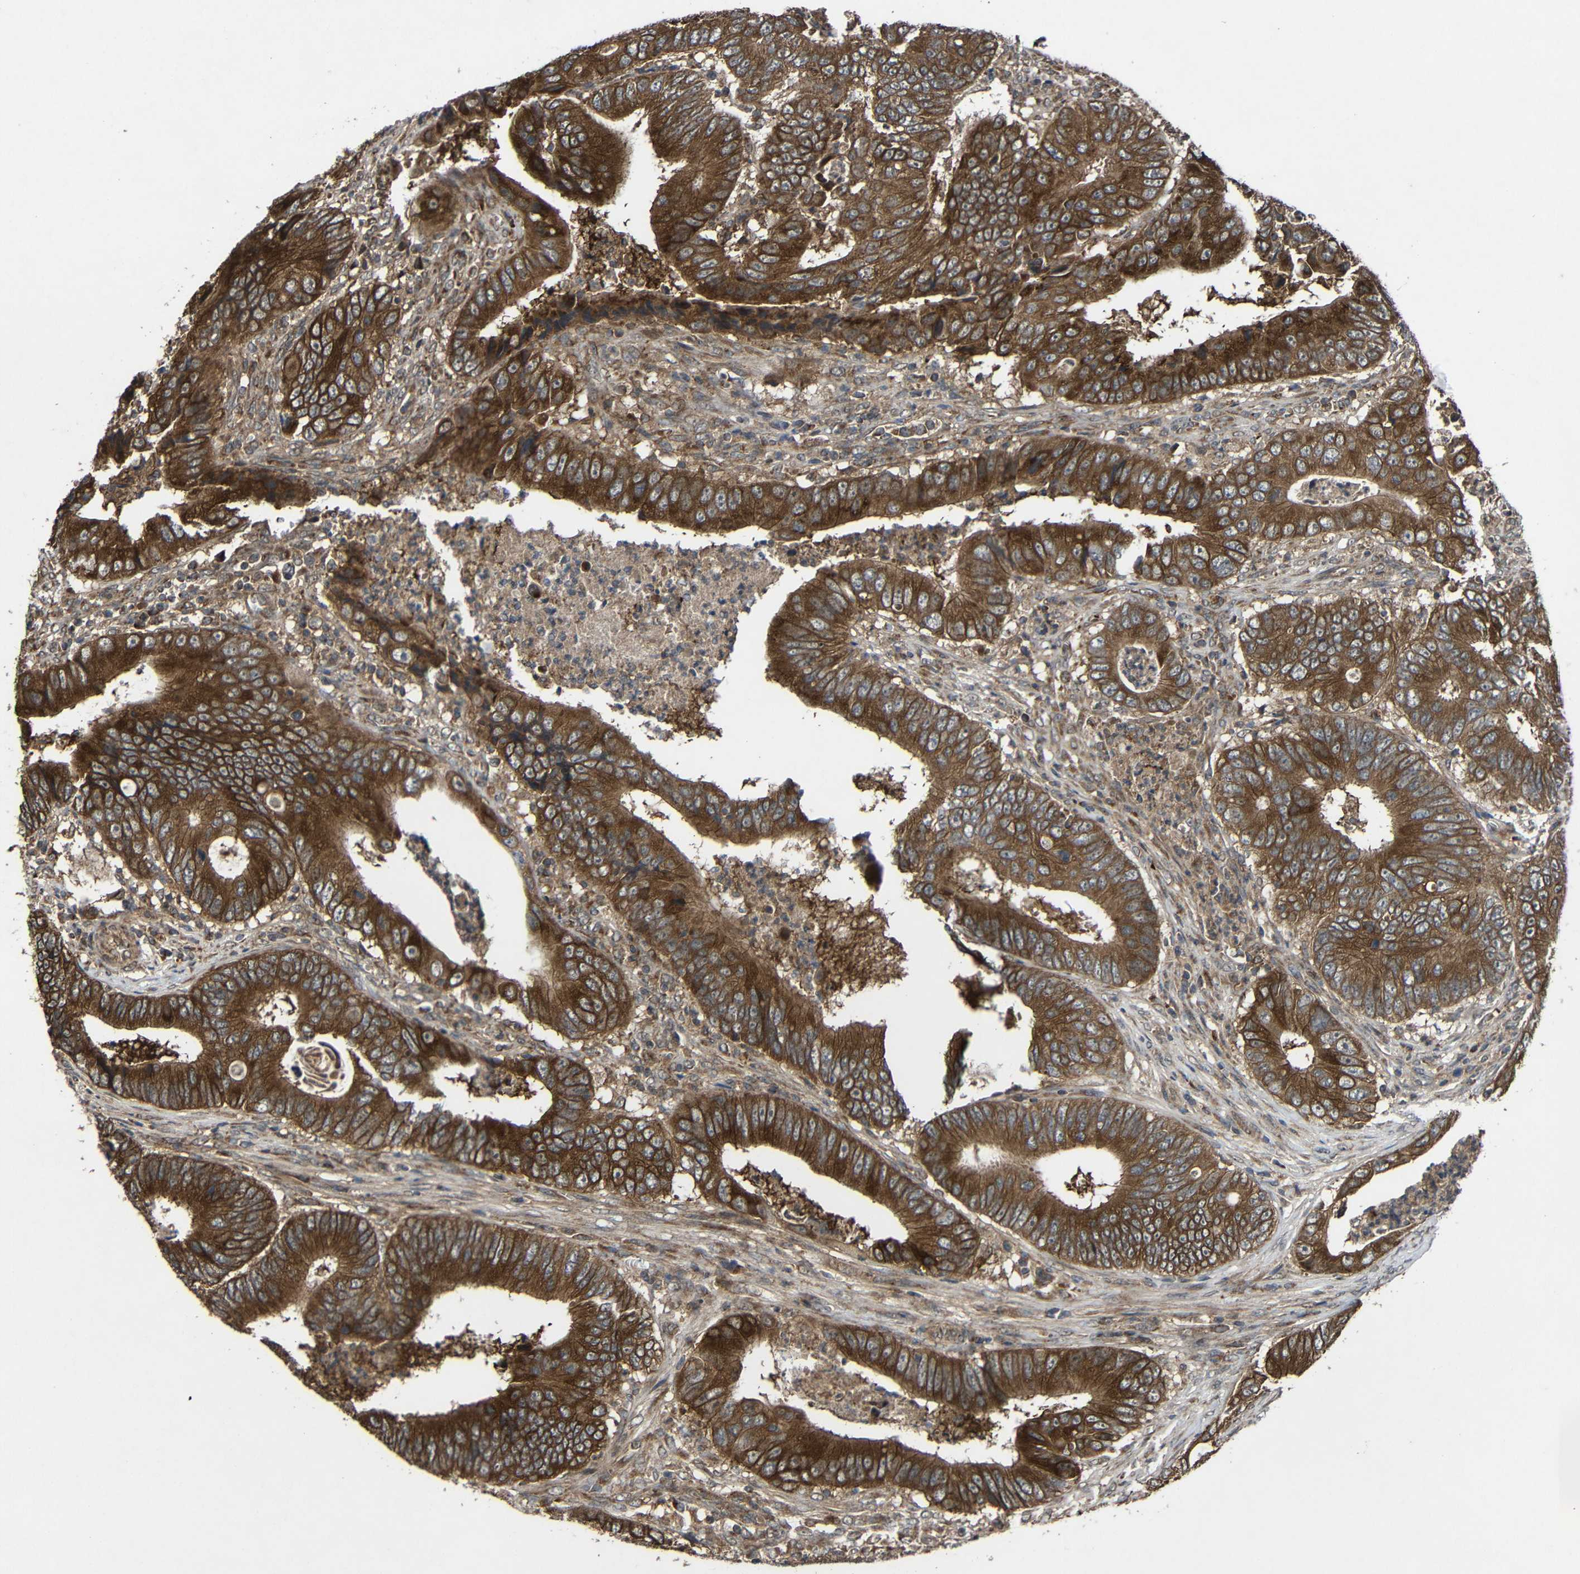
{"staining": {"intensity": "strong", "quantity": ">75%", "location": "cytoplasmic/membranous"}, "tissue": "colorectal cancer", "cell_type": "Tumor cells", "image_type": "cancer", "snomed": [{"axis": "morphology", "description": "Inflammation, NOS"}, {"axis": "morphology", "description": "Adenocarcinoma, NOS"}, {"axis": "topography", "description": "Colon"}], "caption": "This is a micrograph of IHC staining of colorectal adenocarcinoma, which shows strong staining in the cytoplasmic/membranous of tumor cells.", "gene": "C1GALT1", "patient": {"sex": "male", "age": 72}}